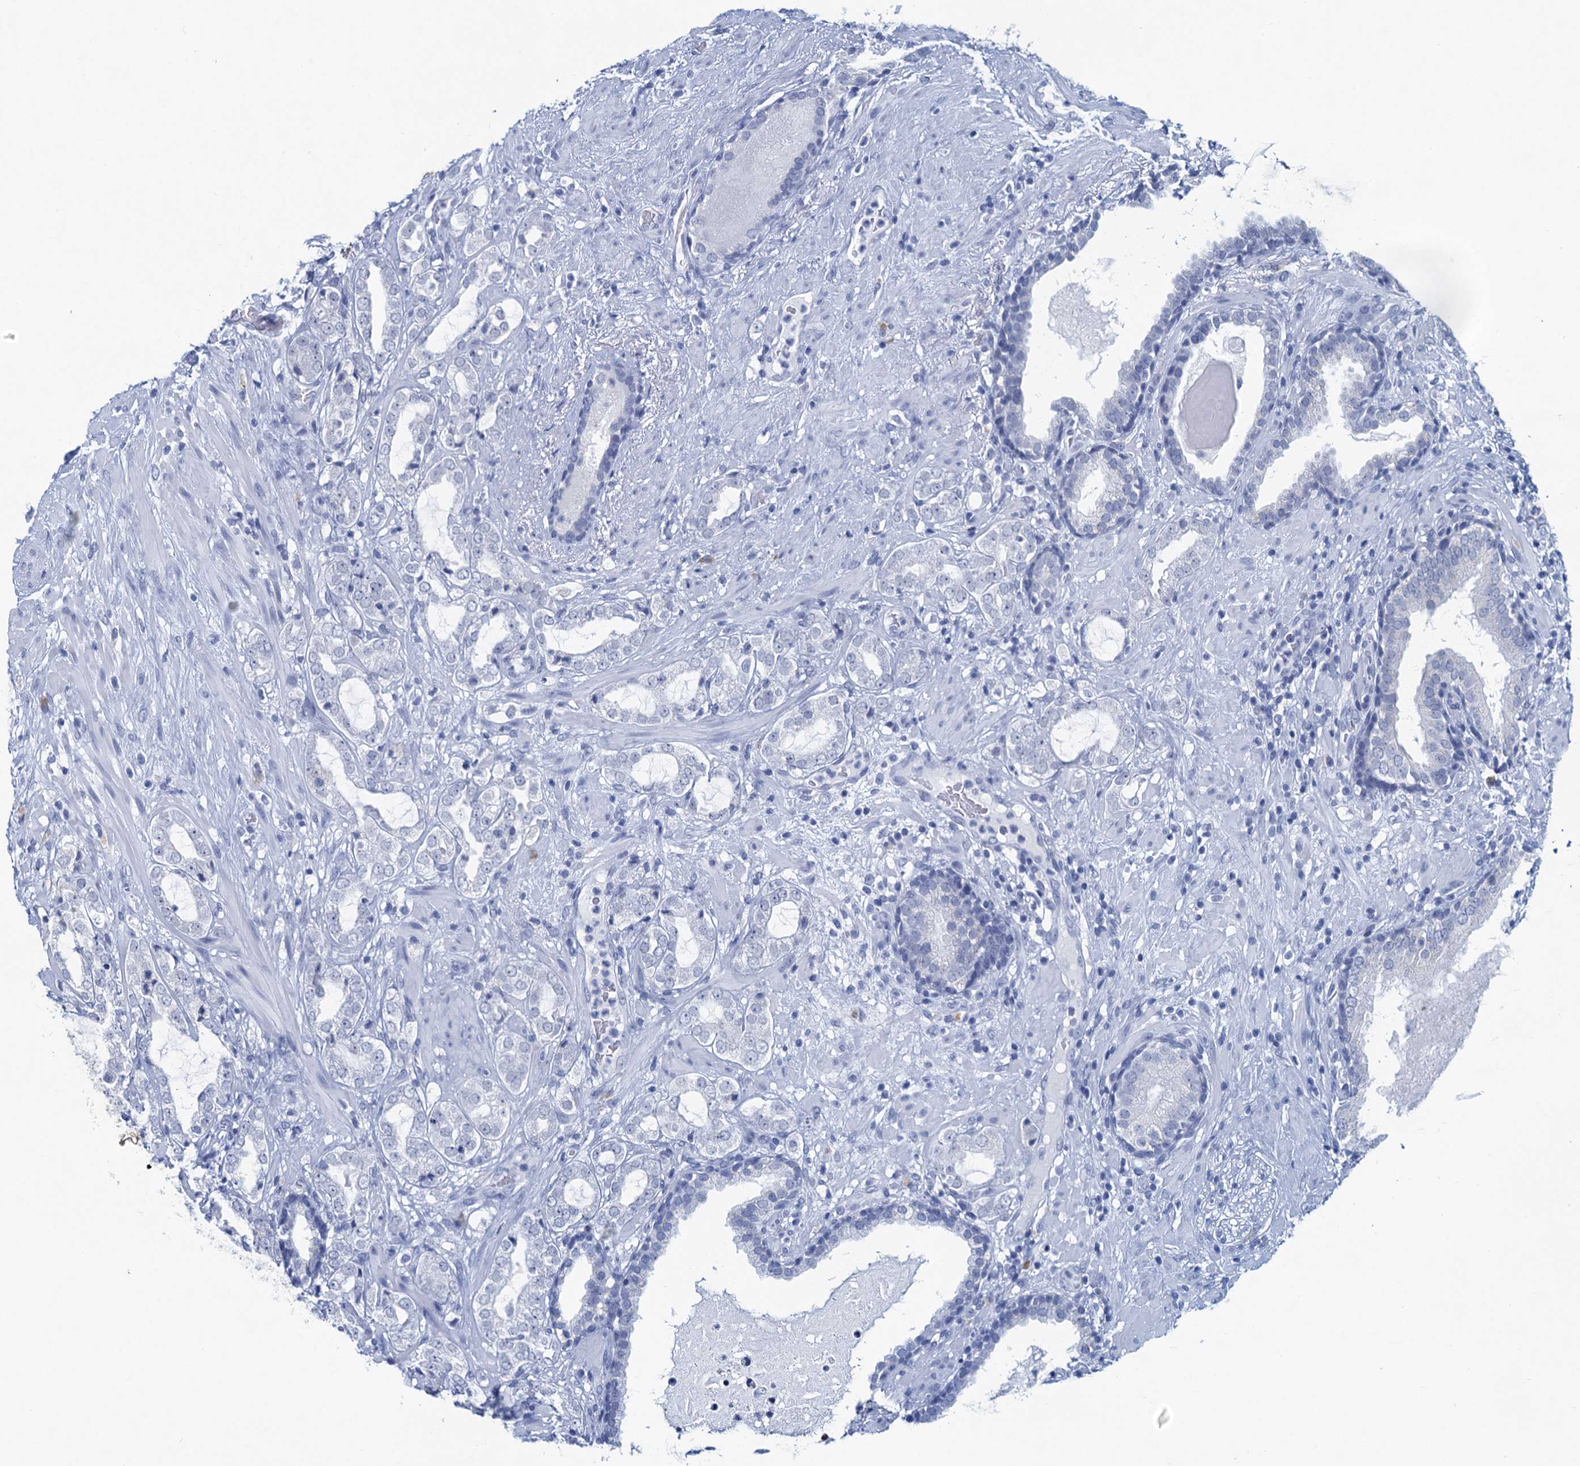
{"staining": {"intensity": "negative", "quantity": "none", "location": "none"}, "tissue": "prostate cancer", "cell_type": "Tumor cells", "image_type": "cancer", "snomed": [{"axis": "morphology", "description": "Adenocarcinoma, High grade"}, {"axis": "topography", "description": "Prostate"}], "caption": "Immunohistochemistry micrograph of neoplastic tissue: high-grade adenocarcinoma (prostate) stained with DAB displays no significant protein positivity in tumor cells. (DAB (3,3'-diaminobenzidine) immunohistochemistry with hematoxylin counter stain).", "gene": "HAPSTR1", "patient": {"sex": "male", "age": 64}}